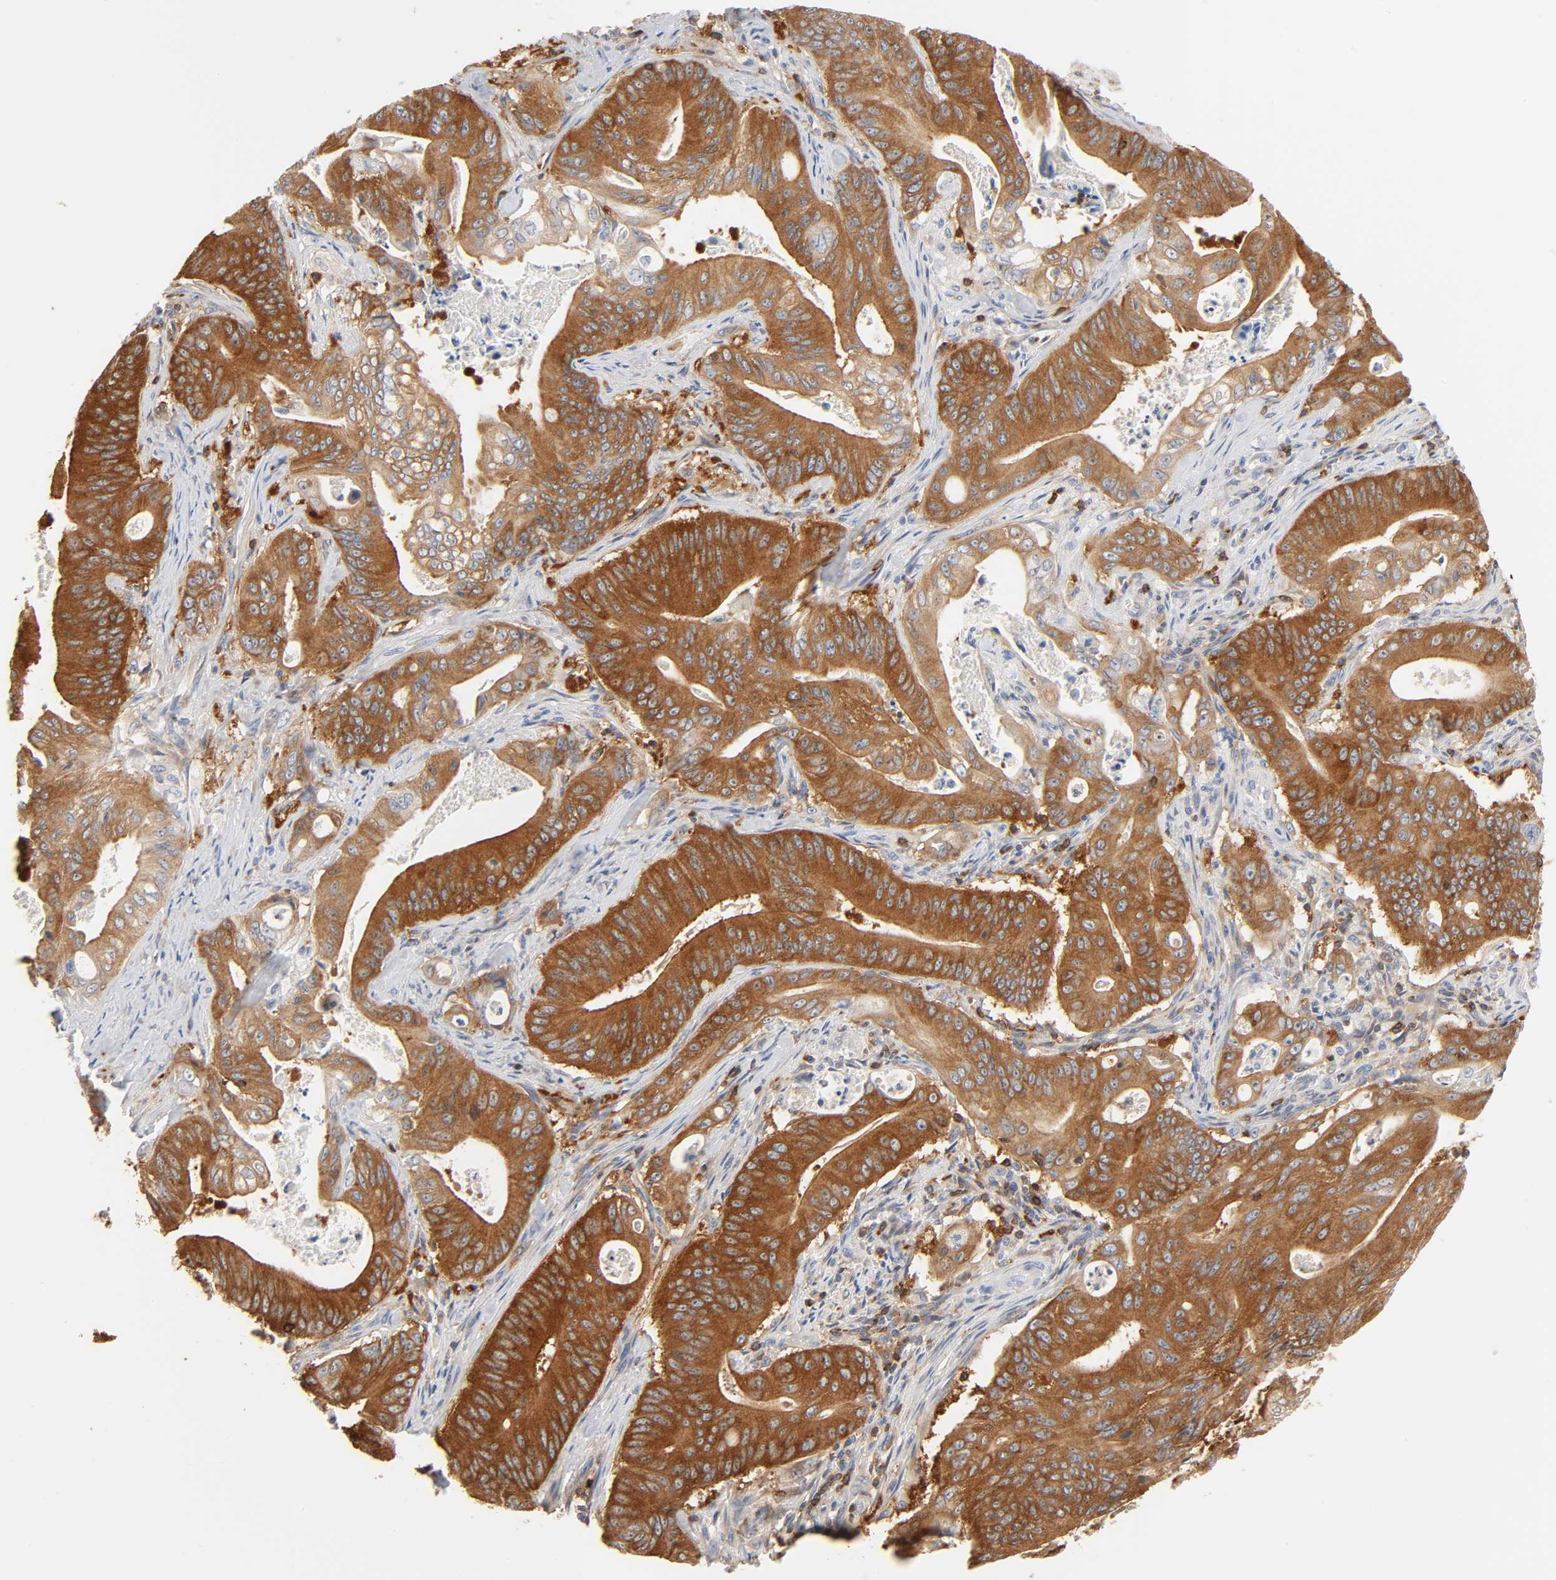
{"staining": {"intensity": "strong", "quantity": ">75%", "location": "cytoplasmic/membranous"}, "tissue": "pancreatic cancer", "cell_type": "Tumor cells", "image_type": "cancer", "snomed": [{"axis": "morphology", "description": "Normal tissue, NOS"}, {"axis": "topography", "description": "Lymph node"}], "caption": "Human pancreatic cancer stained with a brown dye exhibits strong cytoplasmic/membranous positive positivity in approximately >75% of tumor cells.", "gene": "BIN1", "patient": {"sex": "male", "age": 62}}